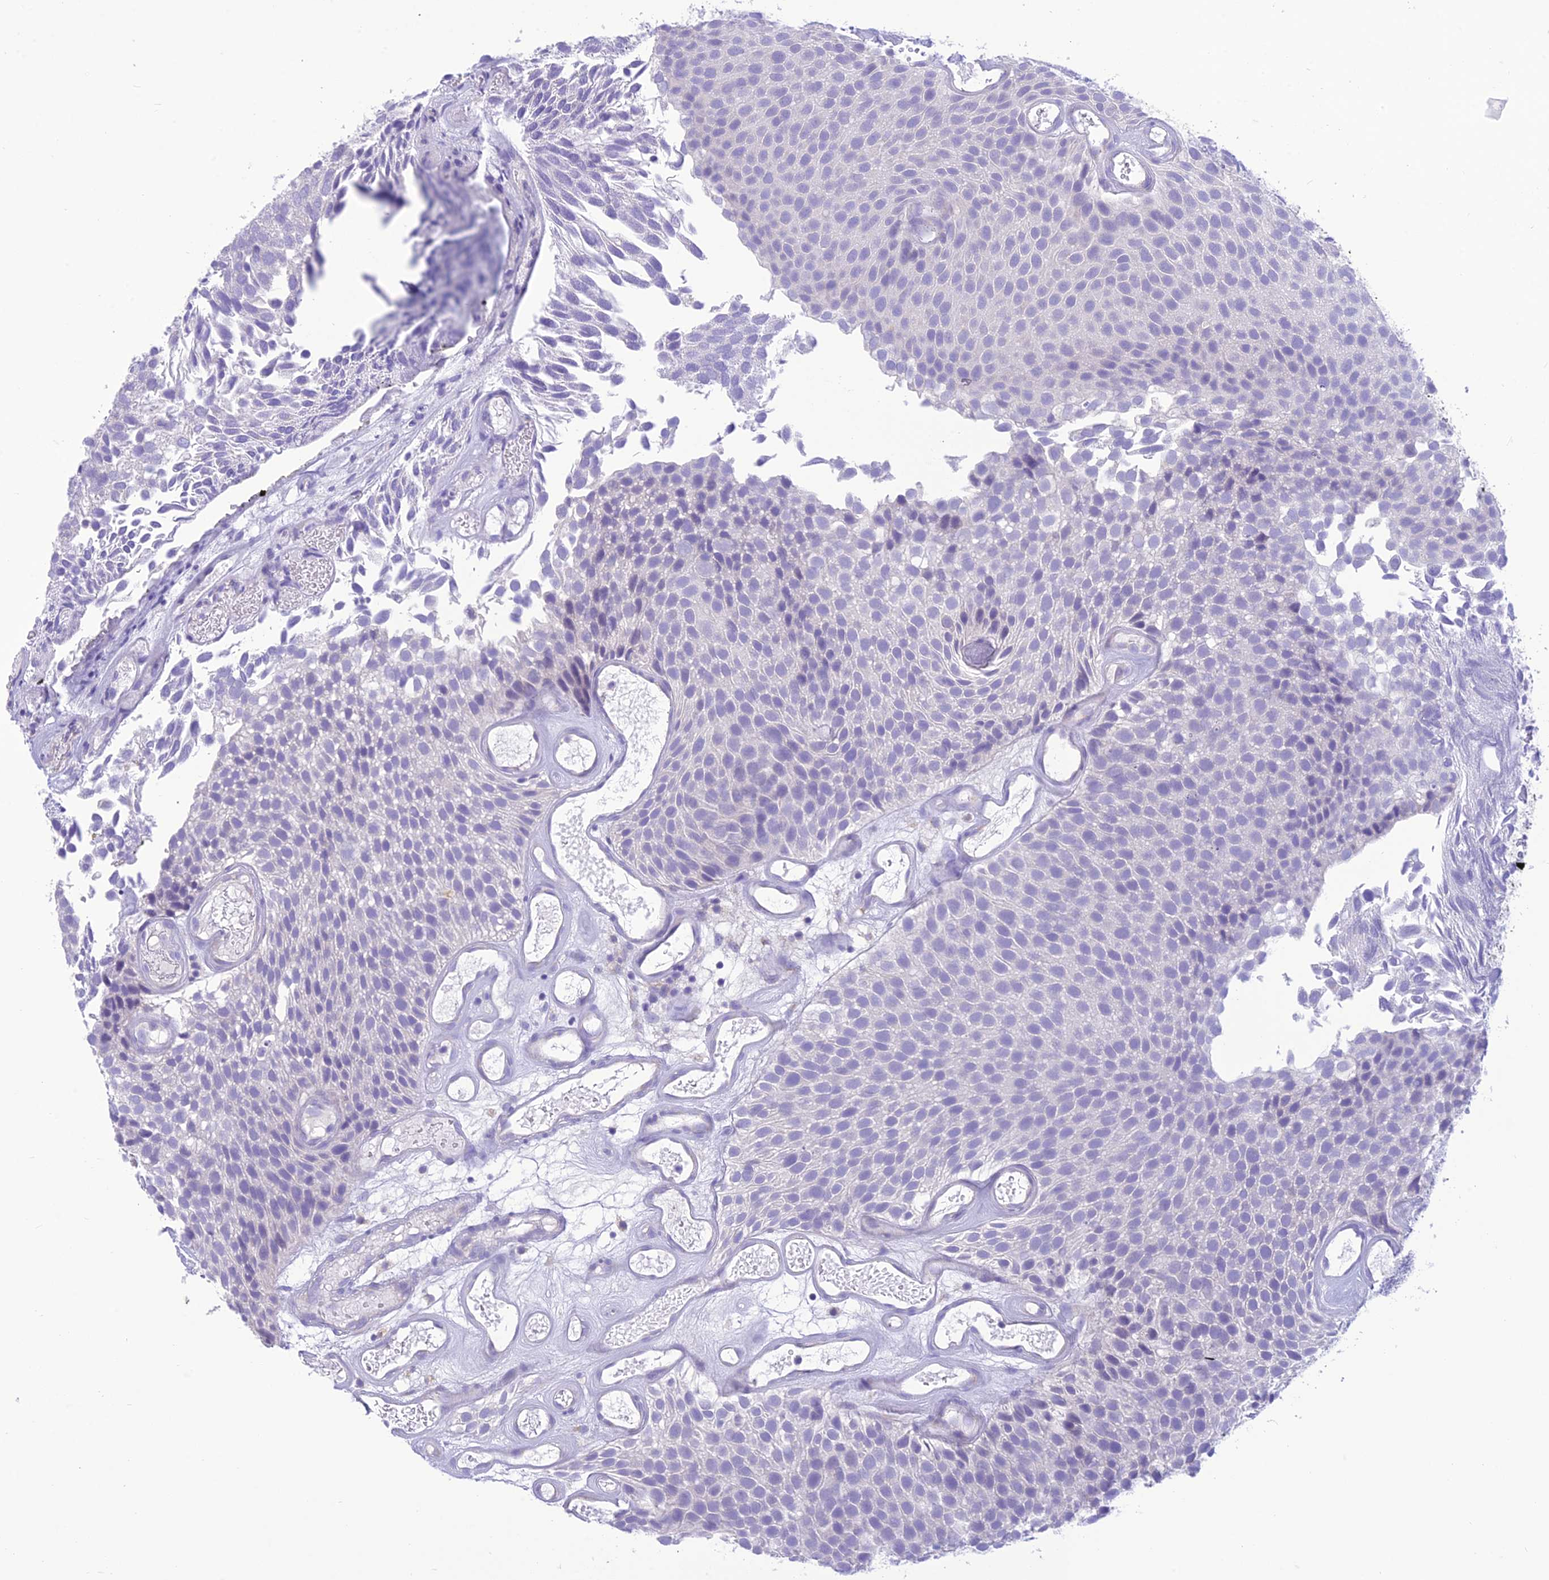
{"staining": {"intensity": "negative", "quantity": "none", "location": "none"}, "tissue": "urothelial cancer", "cell_type": "Tumor cells", "image_type": "cancer", "snomed": [{"axis": "morphology", "description": "Urothelial carcinoma, Low grade"}, {"axis": "topography", "description": "Urinary bladder"}], "caption": "Immunohistochemical staining of urothelial cancer exhibits no significant staining in tumor cells. (DAB immunohistochemistry (IHC) with hematoxylin counter stain).", "gene": "DHDH", "patient": {"sex": "male", "age": 89}}